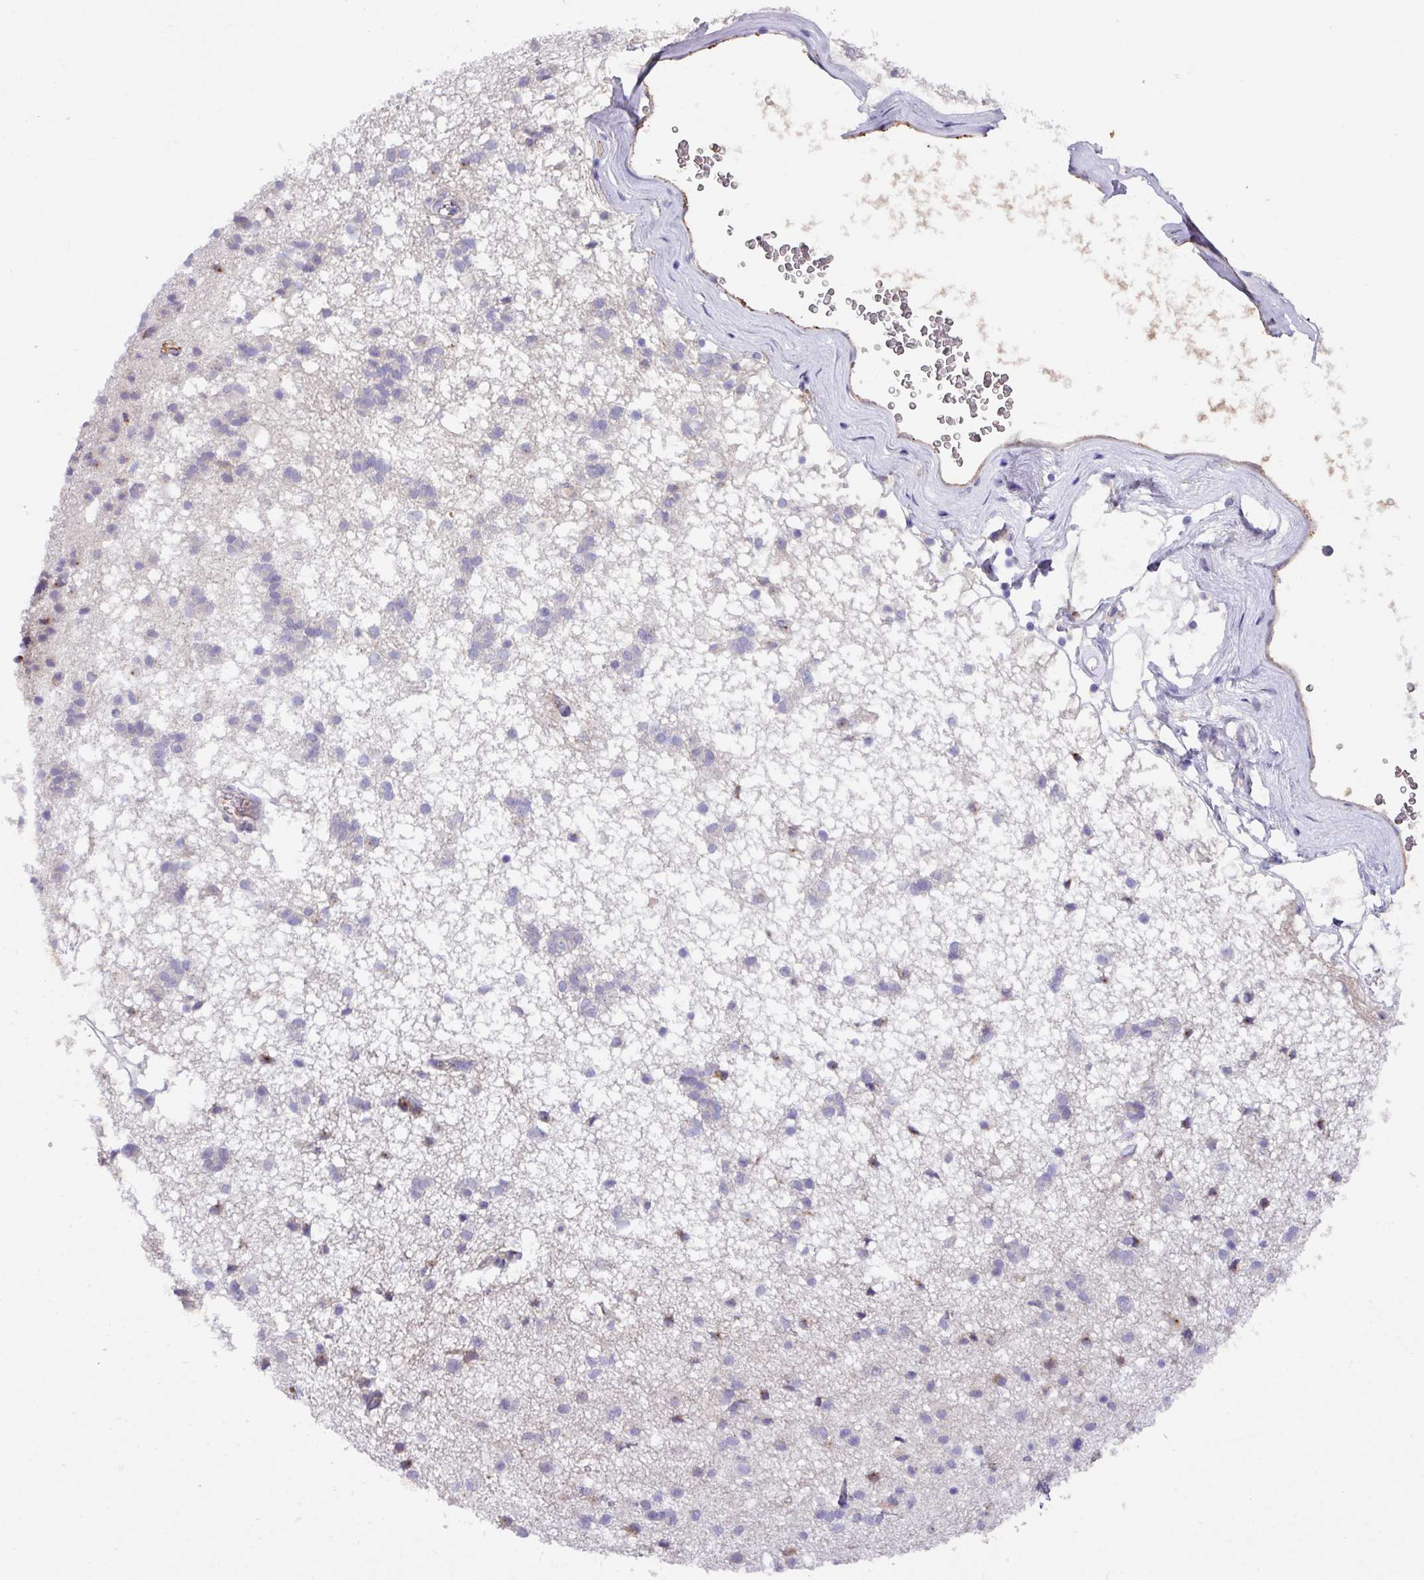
{"staining": {"intensity": "negative", "quantity": "none", "location": "none"}, "tissue": "caudate", "cell_type": "Glial cells", "image_type": "normal", "snomed": [{"axis": "morphology", "description": "Normal tissue, NOS"}, {"axis": "topography", "description": "Lateral ventricle wall"}], "caption": "Immunohistochemistry of unremarkable human caudate displays no positivity in glial cells.", "gene": "CRISP3", "patient": {"sex": "male", "age": 58}}